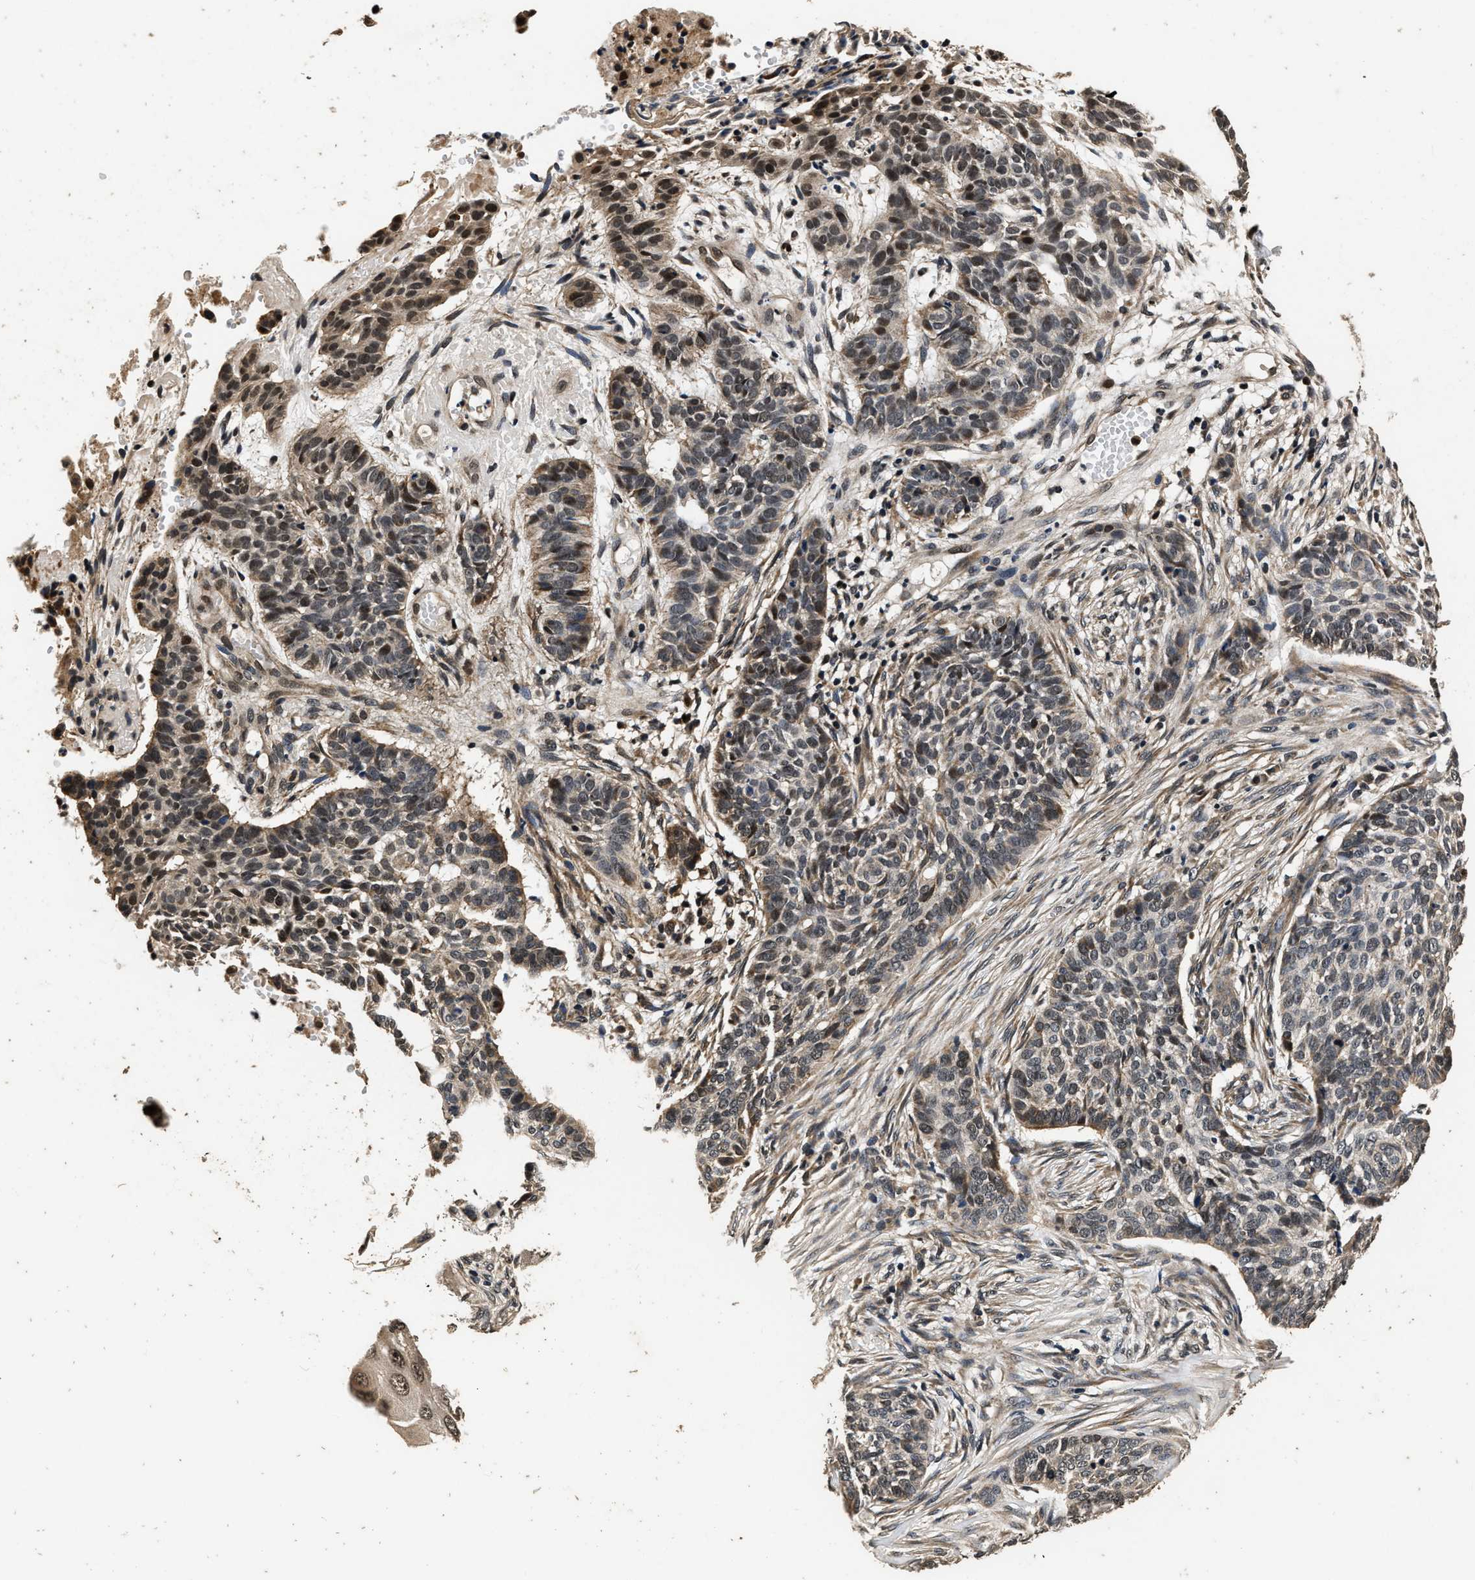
{"staining": {"intensity": "strong", "quantity": "<25%", "location": "nuclear"}, "tissue": "skin cancer", "cell_type": "Tumor cells", "image_type": "cancer", "snomed": [{"axis": "morphology", "description": "Basal cell carcinoma"}, {"axis": "topography", "description": "Skin"}], "caption": "Skin cancer (basal cell carcinoma) stained for a protein (brown) demonstrates strong nuclear positive expression in about <25% of tumor cells.", "gene": "CSTF1", "patient": {"sex": "male", "age": 85}}